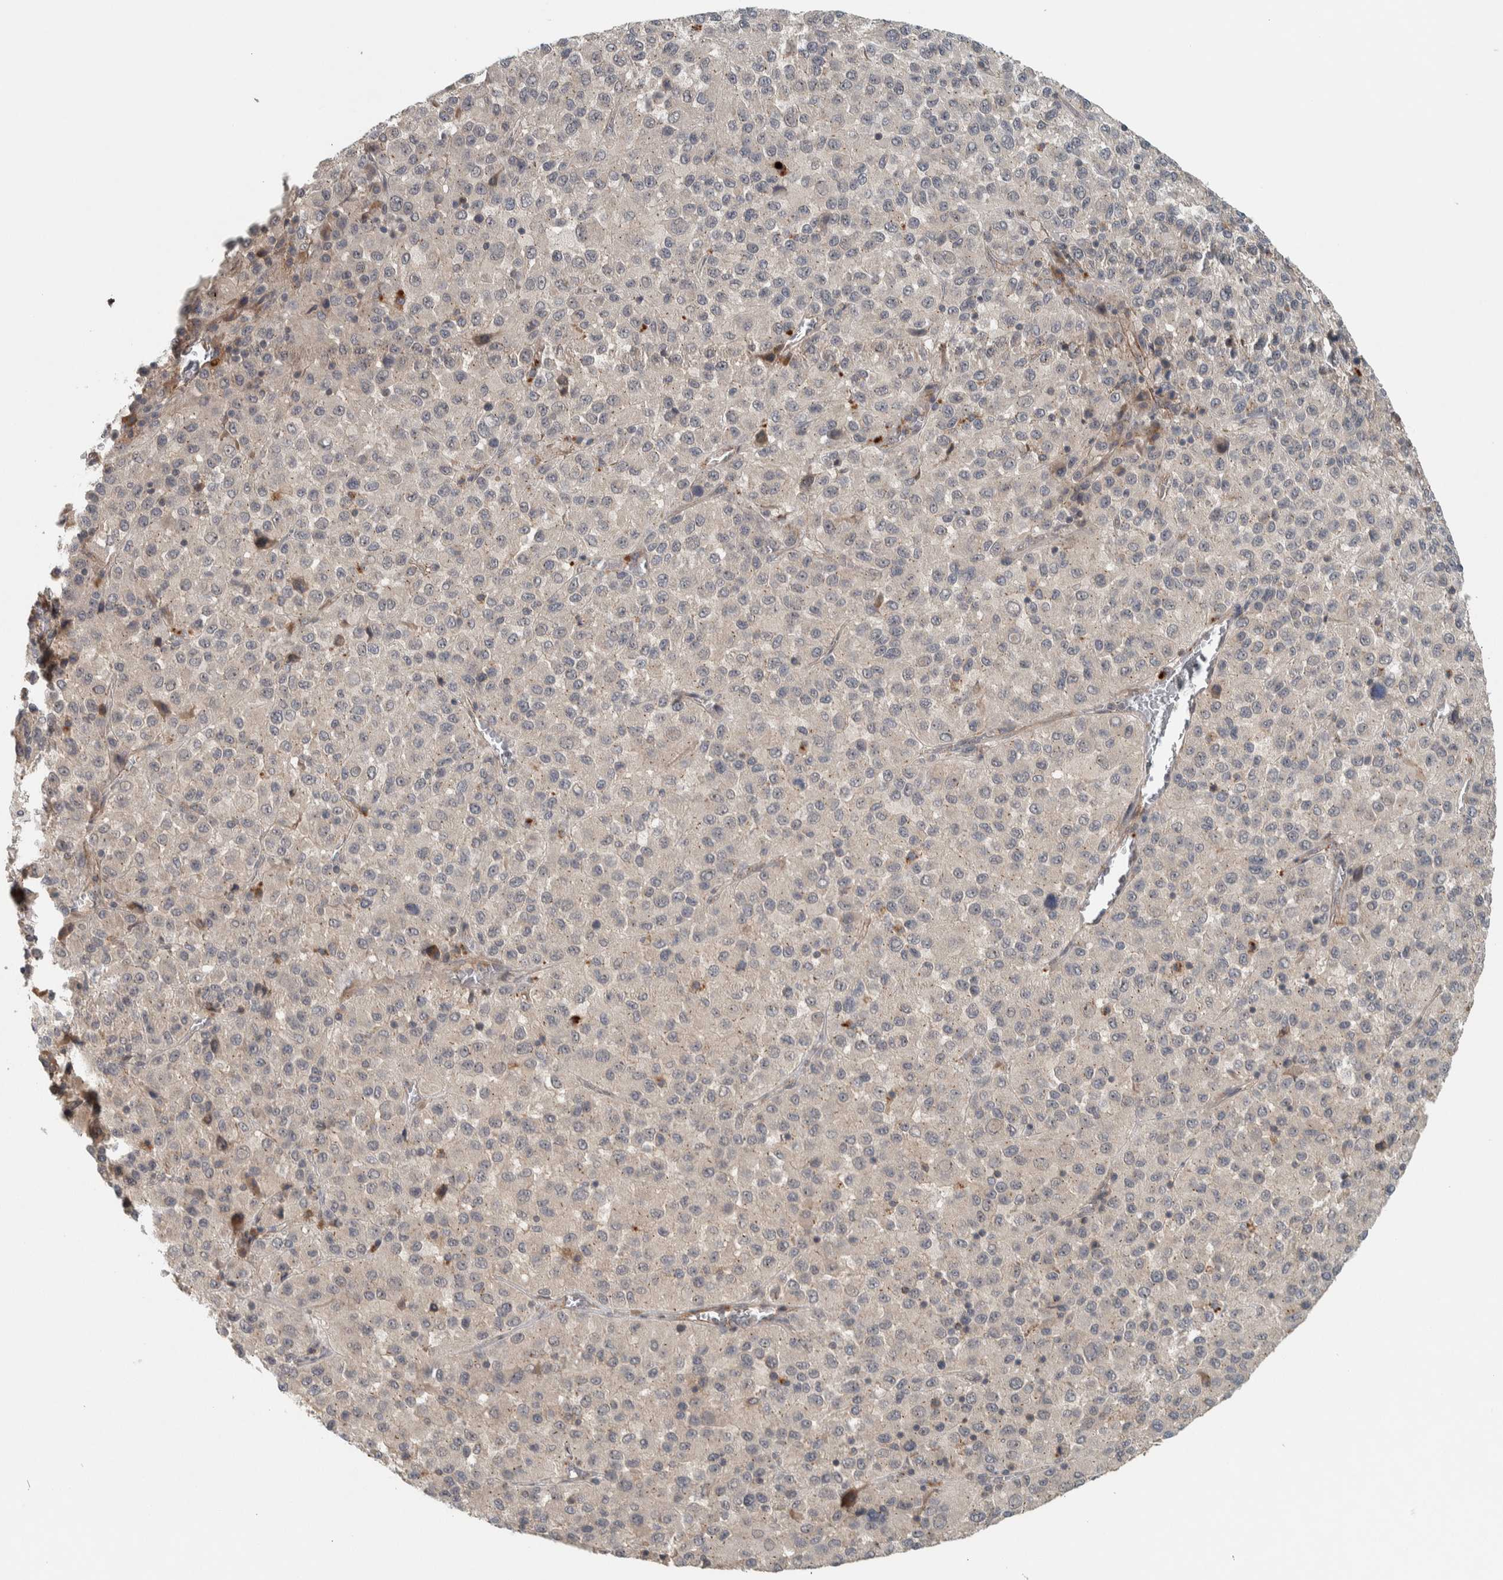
{"staining": {"intensity": "negative", "quantity": "none", "location": "none"}, "tissue": "melanoma", "cell_type": "Tumor cells", "image_type": "cancer", "snomed": [{"axis": "morphology", "description": "Malignant melanoma, Metastatic site"}, {"axis": "topography", "description": "Lung"}], "caption": "The image displays no significant expression in tumor cells of malignant melanoma (metastatic site).", "gene": "LBHD1", "patient": {"sex": "male", "age": 64}}